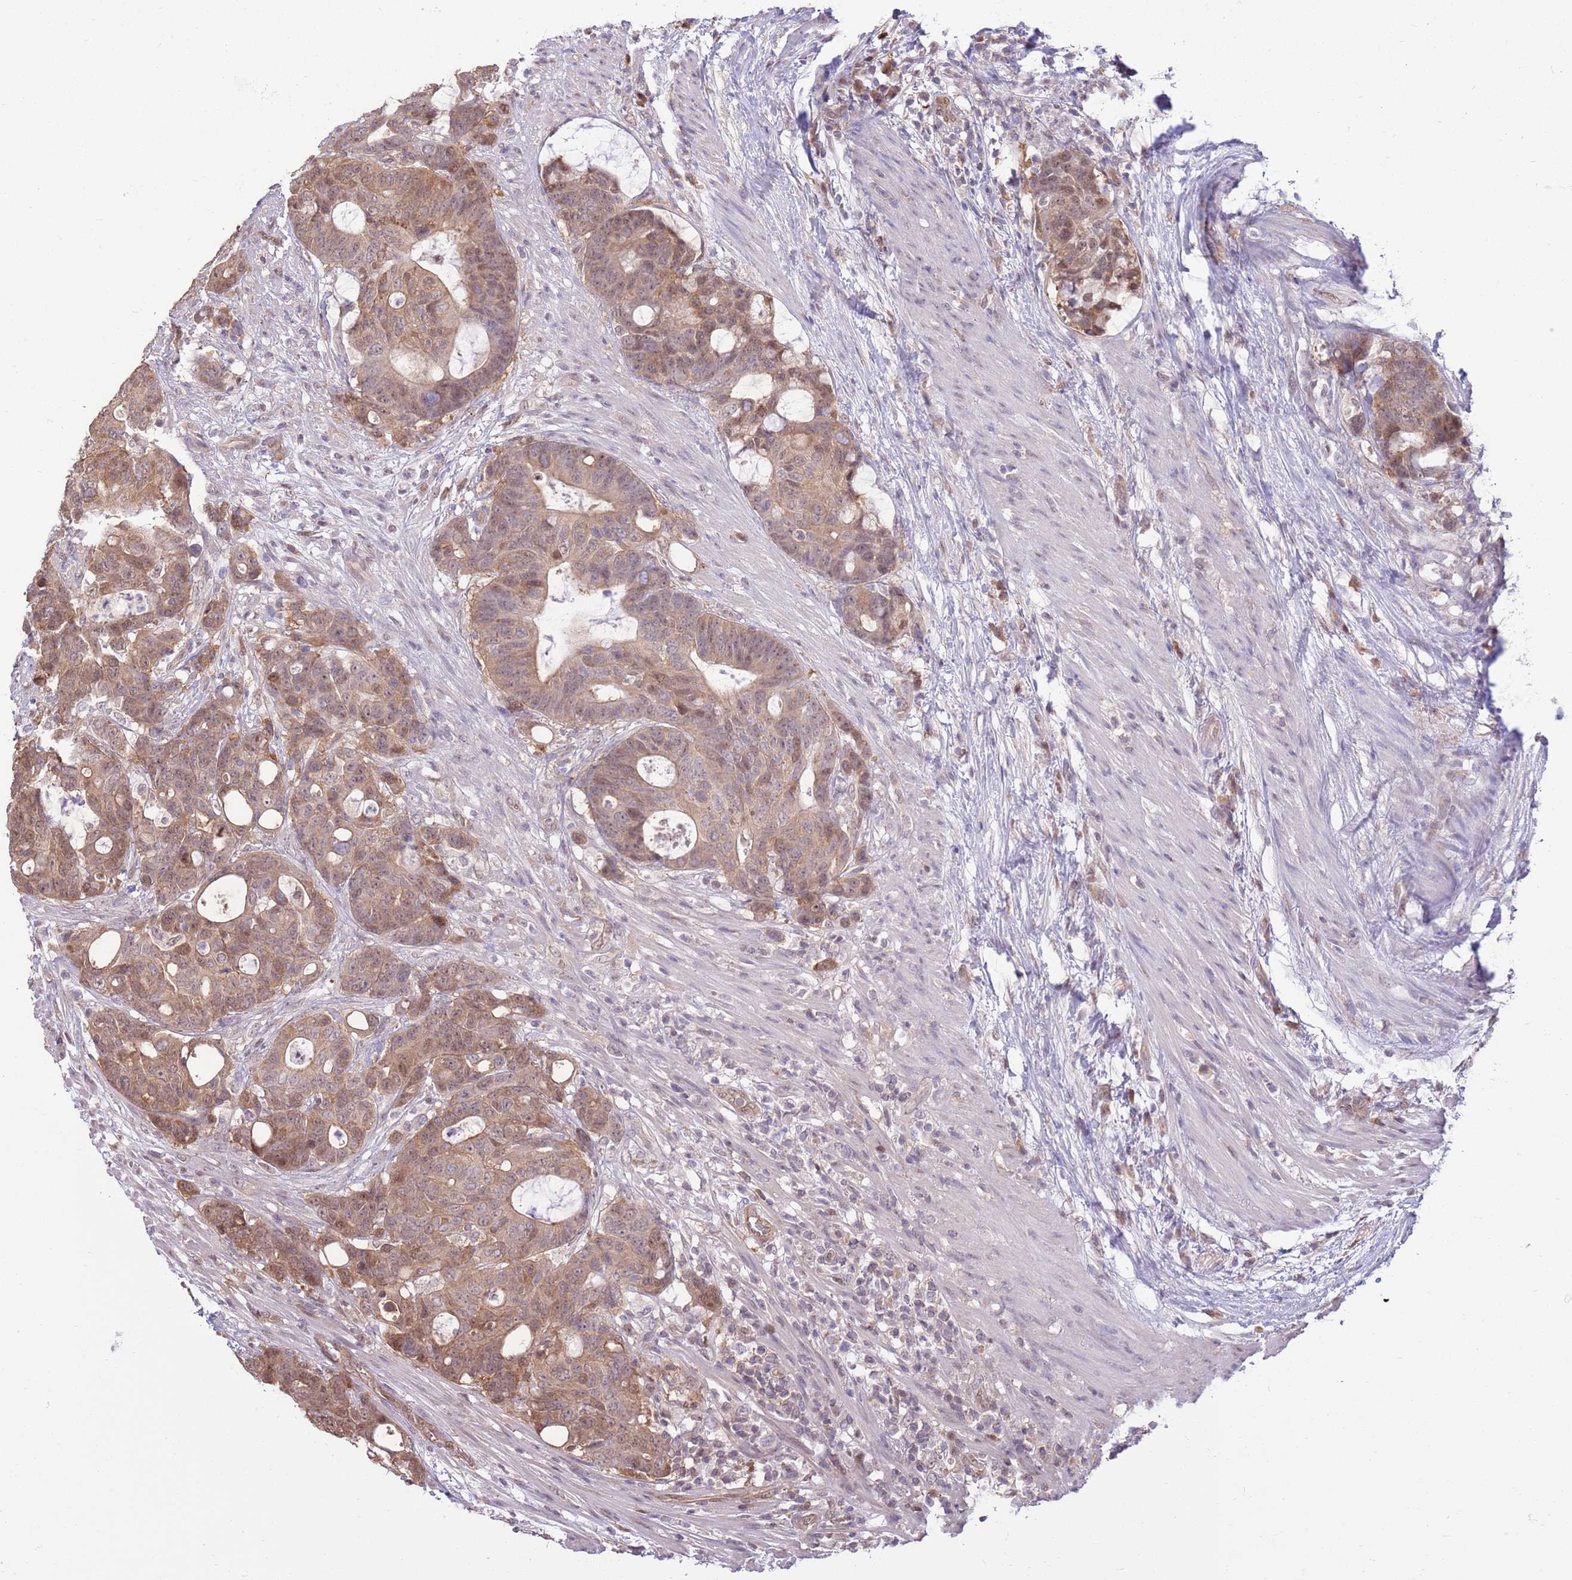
{"staining": {"intensity": "moderate", "quantity": ">75%", "location": "cytoplasmic/membranous"}, "tissue": "colorectal cancer", "cell_type": "Tumor cells", "image_type": "cancer", "snomed": [{"axis": "morphology", "description": "Adenocarcinoma, NOS"}, {"axis": "topography", "description": "Colon"}], "caption": "Immunohistochemical staining of colorectal cancer (adenocarcinoma) shows medium levels of moderate cytoplasmic/membranous protein positivity in about >75% of tumor cells.", "gene": "NSFL1C", "patient": {"sex": "female", "age": 82}}